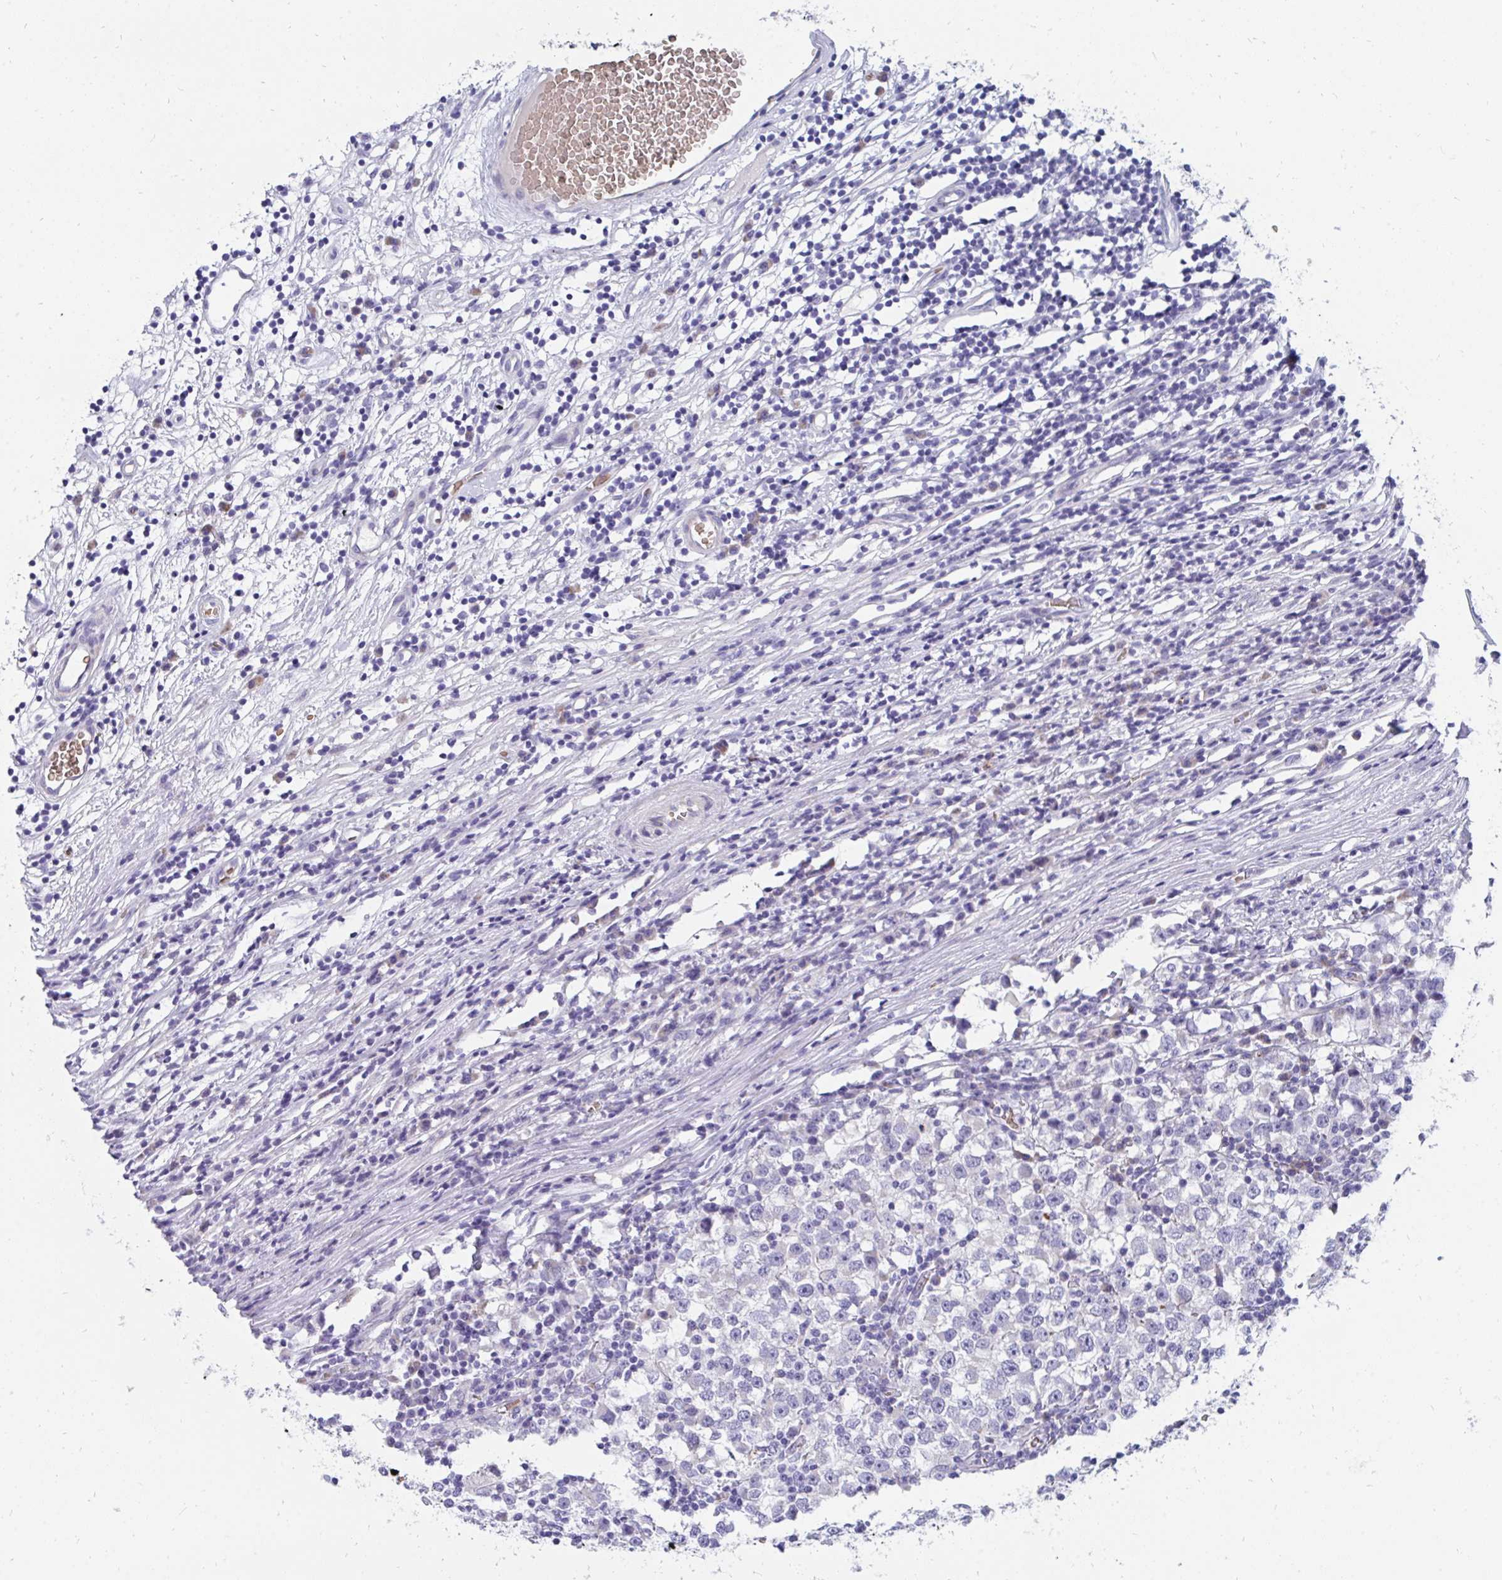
{"staining": {"intensity": "negative", "quantity": "none", "location": "none"}, "tissue": "testis cancer", "cell_type": "Tumor cells", "image_type": "cancer", "snomed": [{"axis": "morphology", "description": "Seminoma, NOS"}, {"axis": "topography", "description": "Testis"}], "caption": "Tumor cells show no significant positivity in seminoma (testis). (Brightfield microscopy of DAB (3,3'-diaminobenzidine) immunohistochemistry at high magnification).", "gene": "MROH2B", "patient": {"sex": "male", "age": 65}}